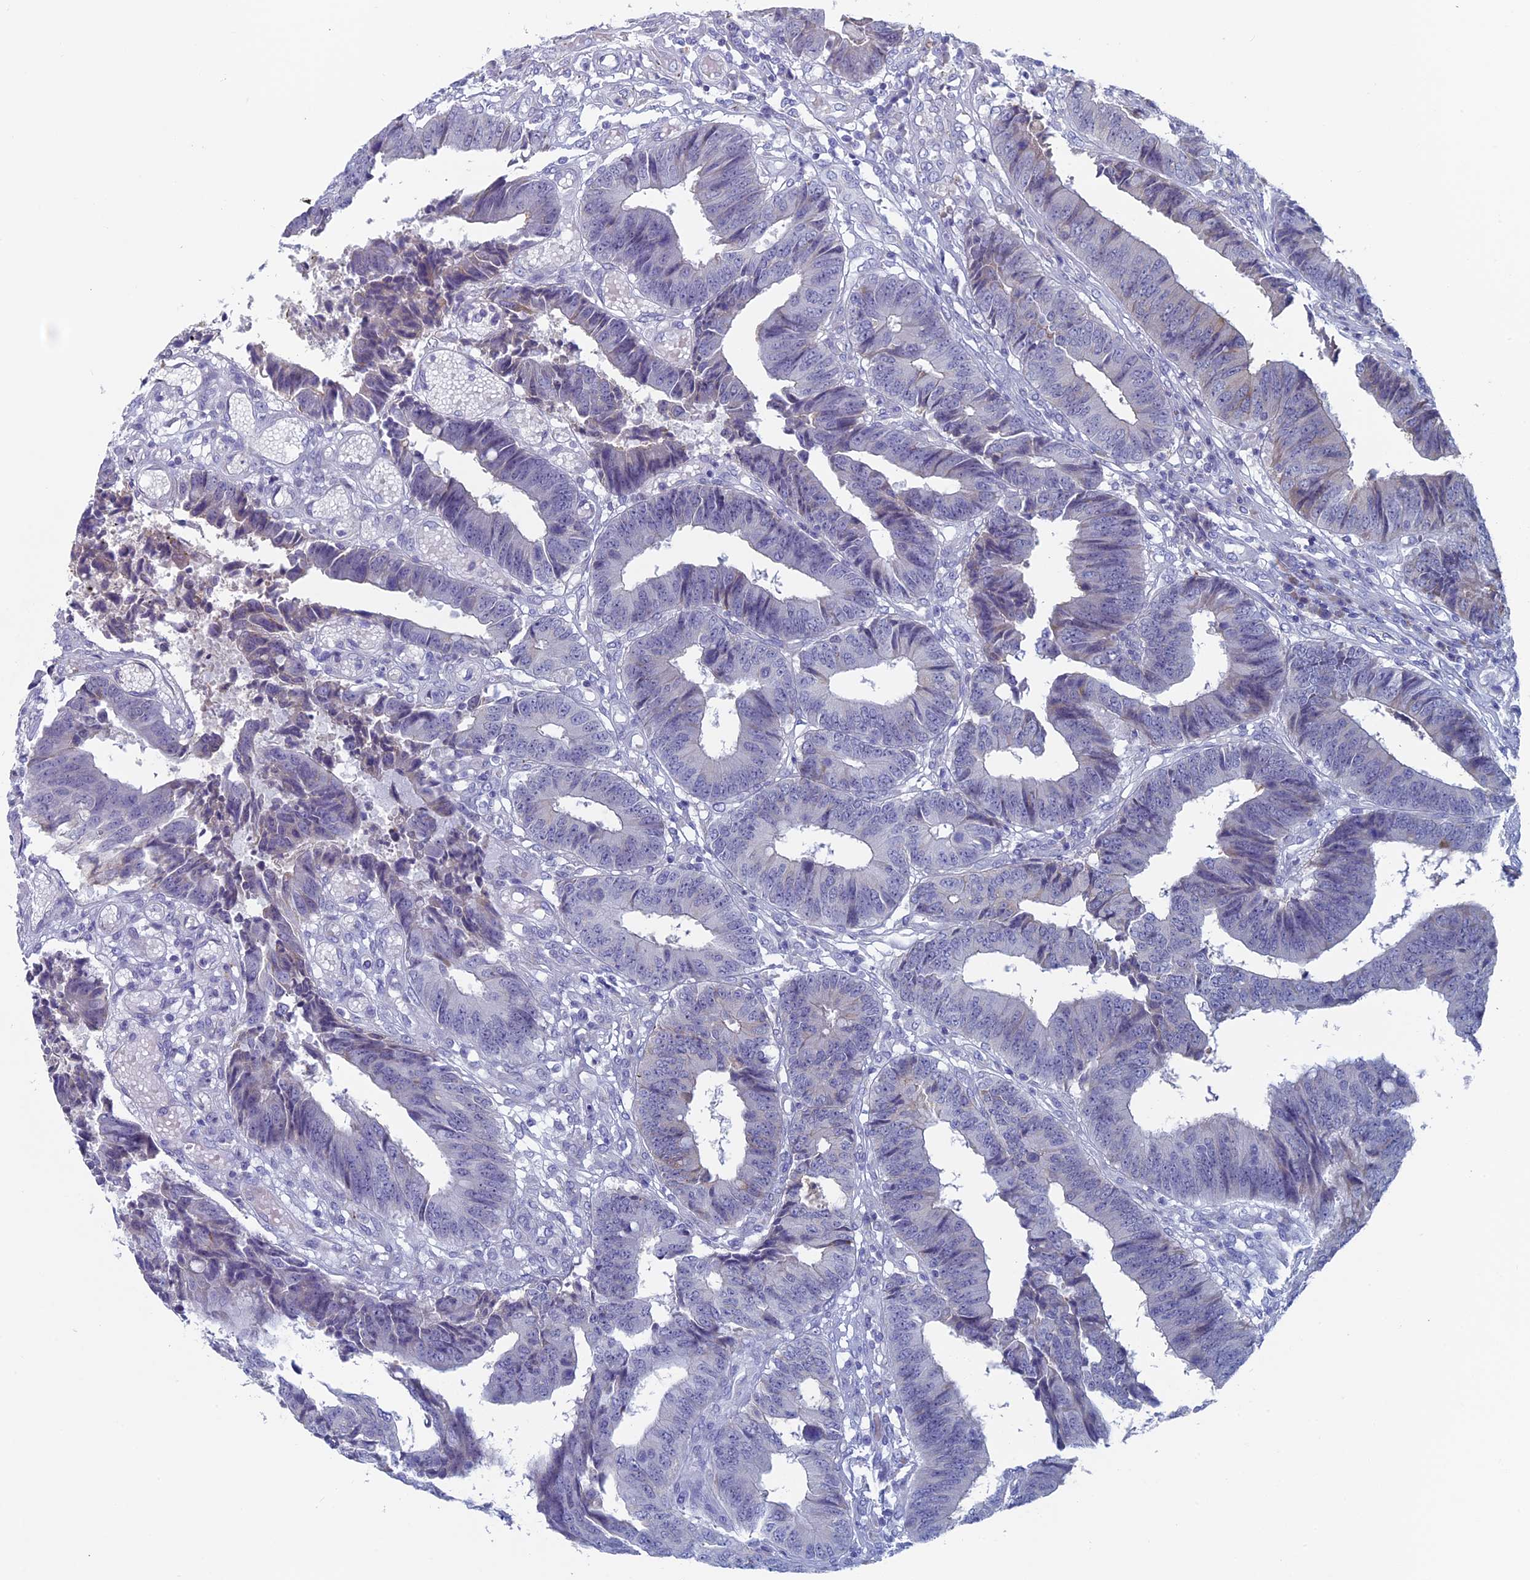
{"staining": {"intensity": "negative", "quantity": "none", "location": "none"}, "tissue": "colorectal cancer", "cell_type": "Tumor cells", "image_type": "cancer", "snomed": [{"axis": "morphology", "description": "Adenocarcinoma, NOS"}, {"axis": "topography", "description": "Rectum"}], "caption": "Immunohistochemical staining of adenocarcinoma (colorectal) reveals no significant expression in tumor cells.", "gene": "MAGEB6", "patient": {"sex": "male", "age": 84}}